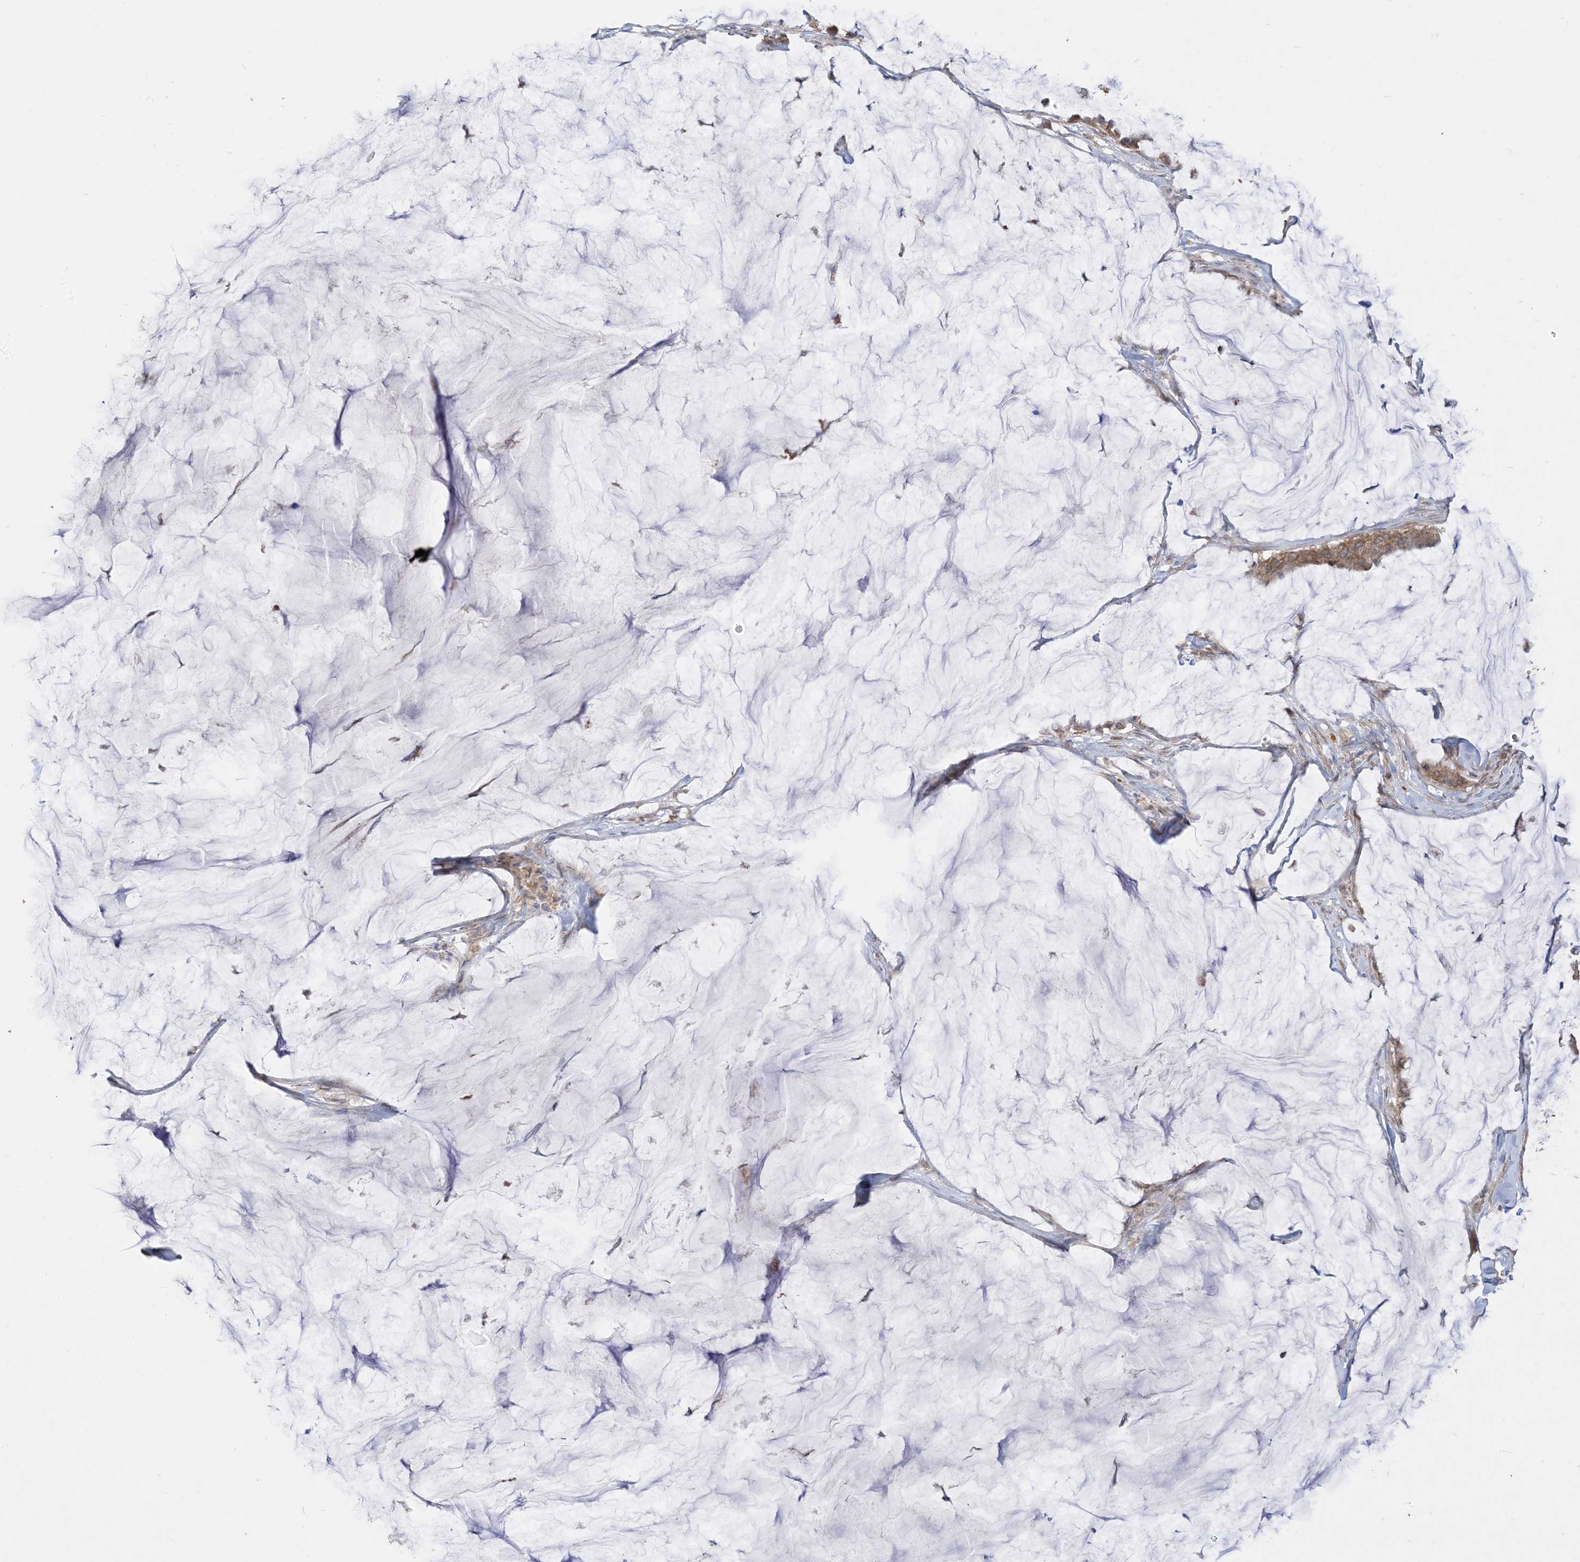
{"staining": {"intensity": "strong", "quantity": ">75%", "location": "cytoplasmic/membranous"}, "tissue": "pancreatic cancer", "cell_type": "Tumor cells", "image_type": "cancer", "snomed": [{"axis": "morphology", "description": "Adenocarcinoma, NOS"}, {"axis": "topography", "description": "Pancreas"}], "caption": "High-magnification brightfield microscopy of pancreatic cancer (adenocarcinoma) stained with DAB (3,3'-diaminobenzidine) (brown) and counterstained with hematoxylin (blue). tumor cells exhibit strong cytoplasmic/membranous expression is appreciated in about>75% of cells.", "gene": "SIRT3", "patient": {"sex": "male", "age": 41}}